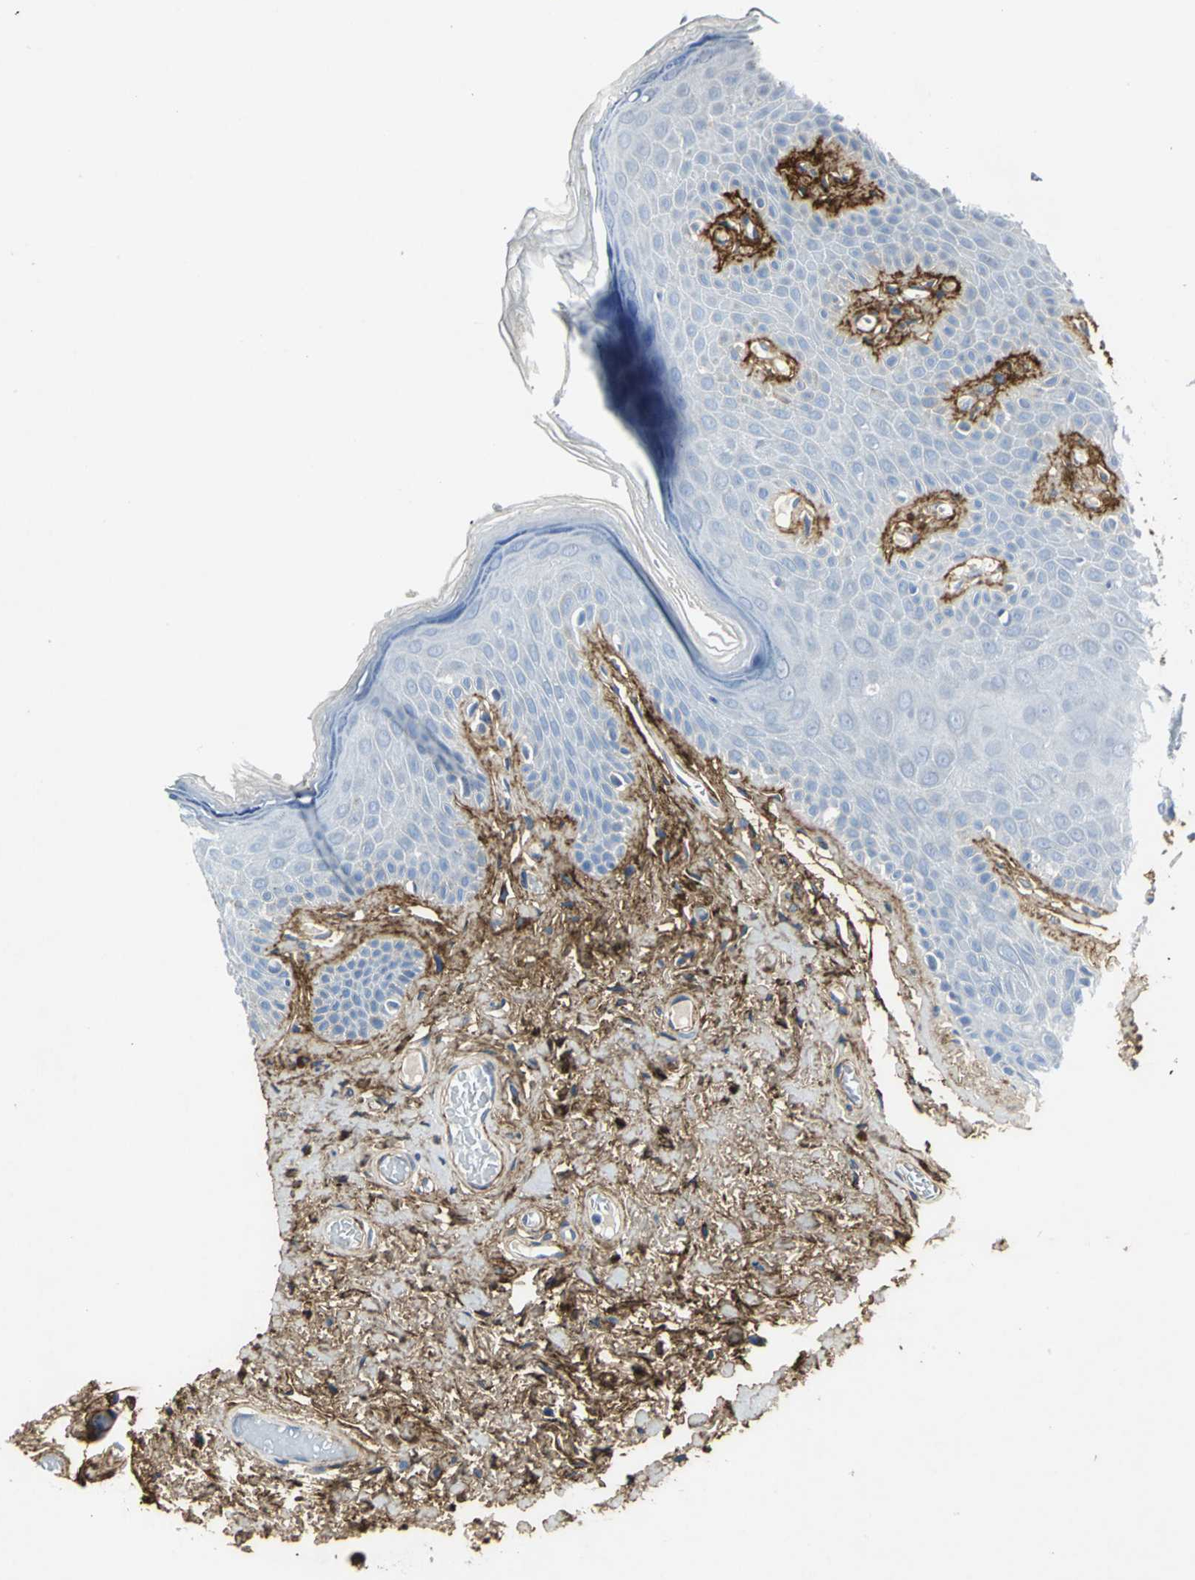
{"staining": {"intensity": "negative", "quantity": "none", "location": "none"}, "tissue": "skin", "cell_type": "Epidermal cells", "image_type": "normal", "snomed": [{"axis": "morphology", "description": "Normal tissue, NOS"}, {"axis": "topography", "description": "Anal"}], "caption": "Protein analysis of unremarkable skin exhibits no significant positivity in epidermal cells.", "gene": "EFNB3", "patient": {"sex": "male", "age": 74}}